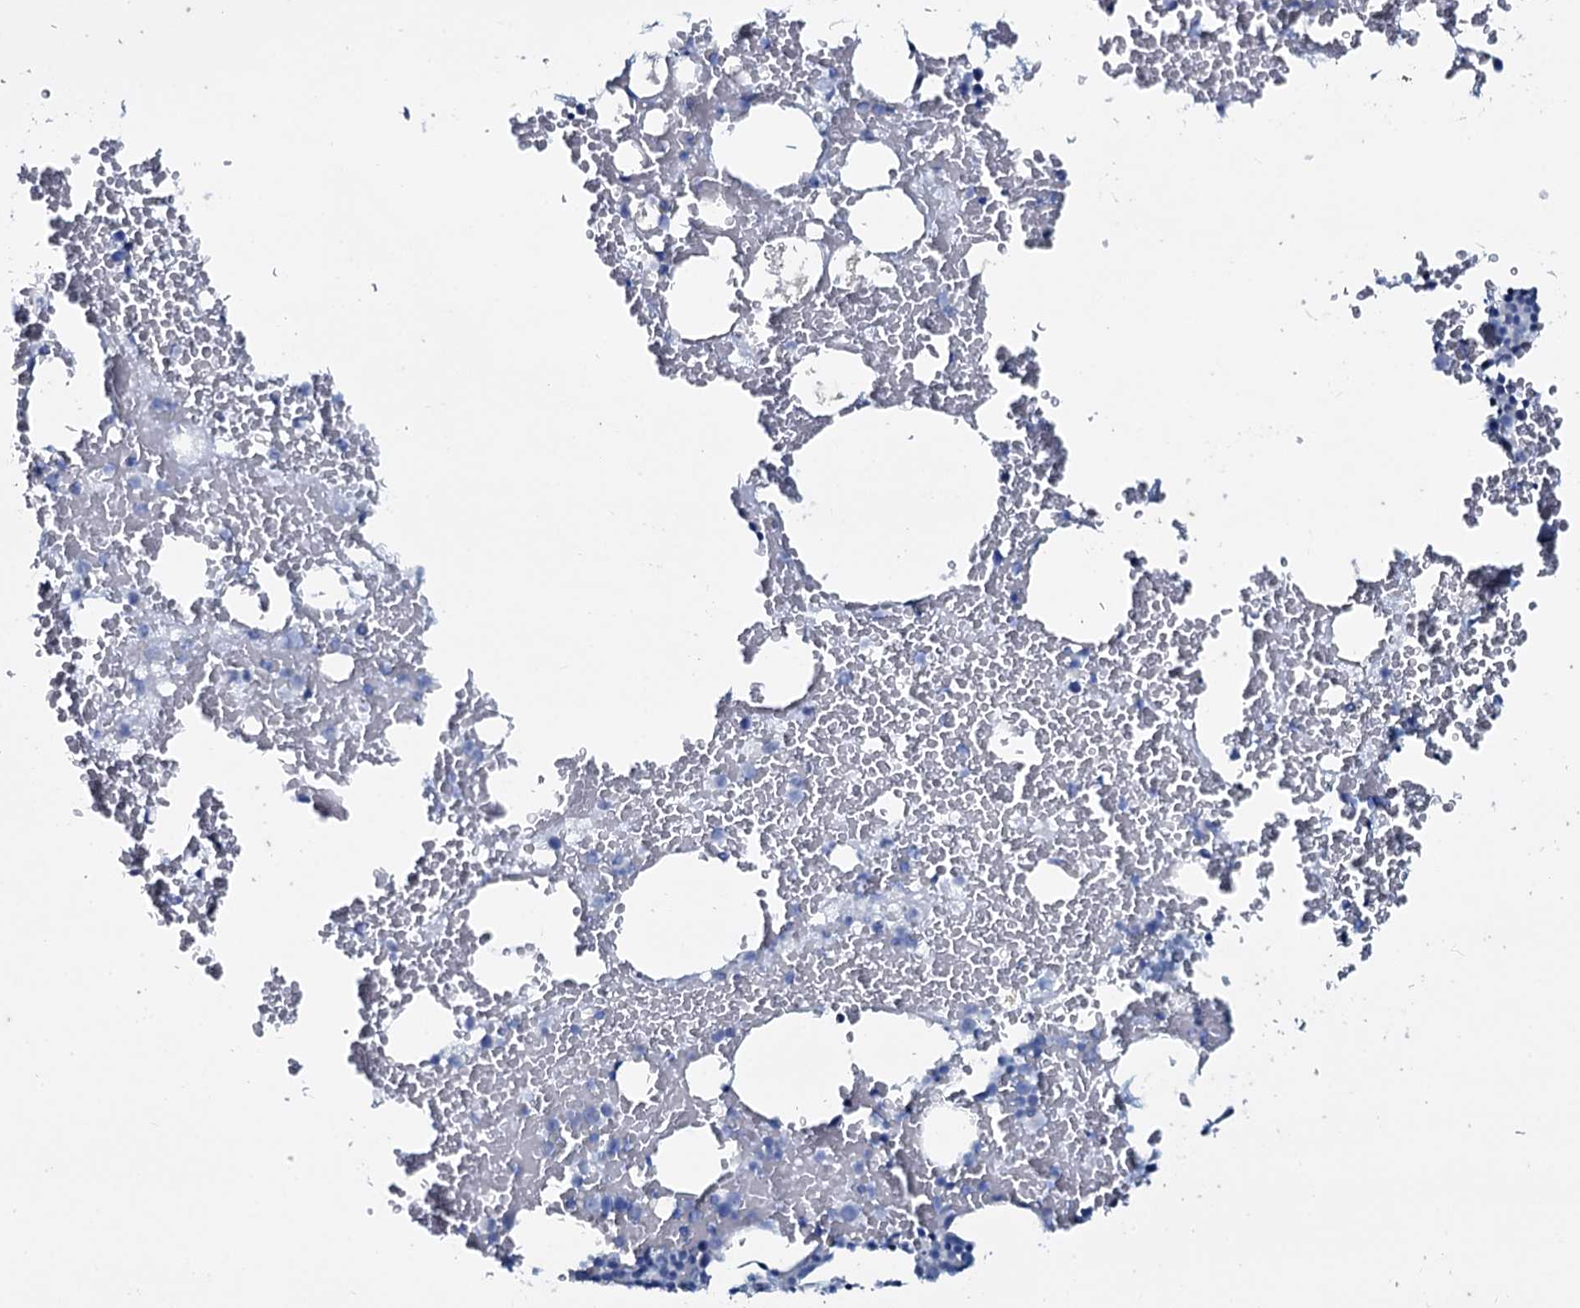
{"staining": {"intensity": "negative", "quantity": "none", "location": "none"}, "tissue": "bone marrow", "cell_type": "Hematopoietic cells", "image_type": "normal", "snomed": [{"axis": "morphology", "description": "Normal tissue, NOS"}, {"axis": "morphology", "description": "Inflammation, NOS"}, {"axis": "topography", "description": "Bone marrow"}], "caption": "IHC photomicrograph of benign bone marrow: bone marrow stained with DAB displays no significant protein staining in hematopoietic cells. The staining is performed using DAB brown chromogen with nuclei counter-stained in using hematoxylin.", "gene": "SLC4A7", "patient": {"sex": "female", "age": 78}}